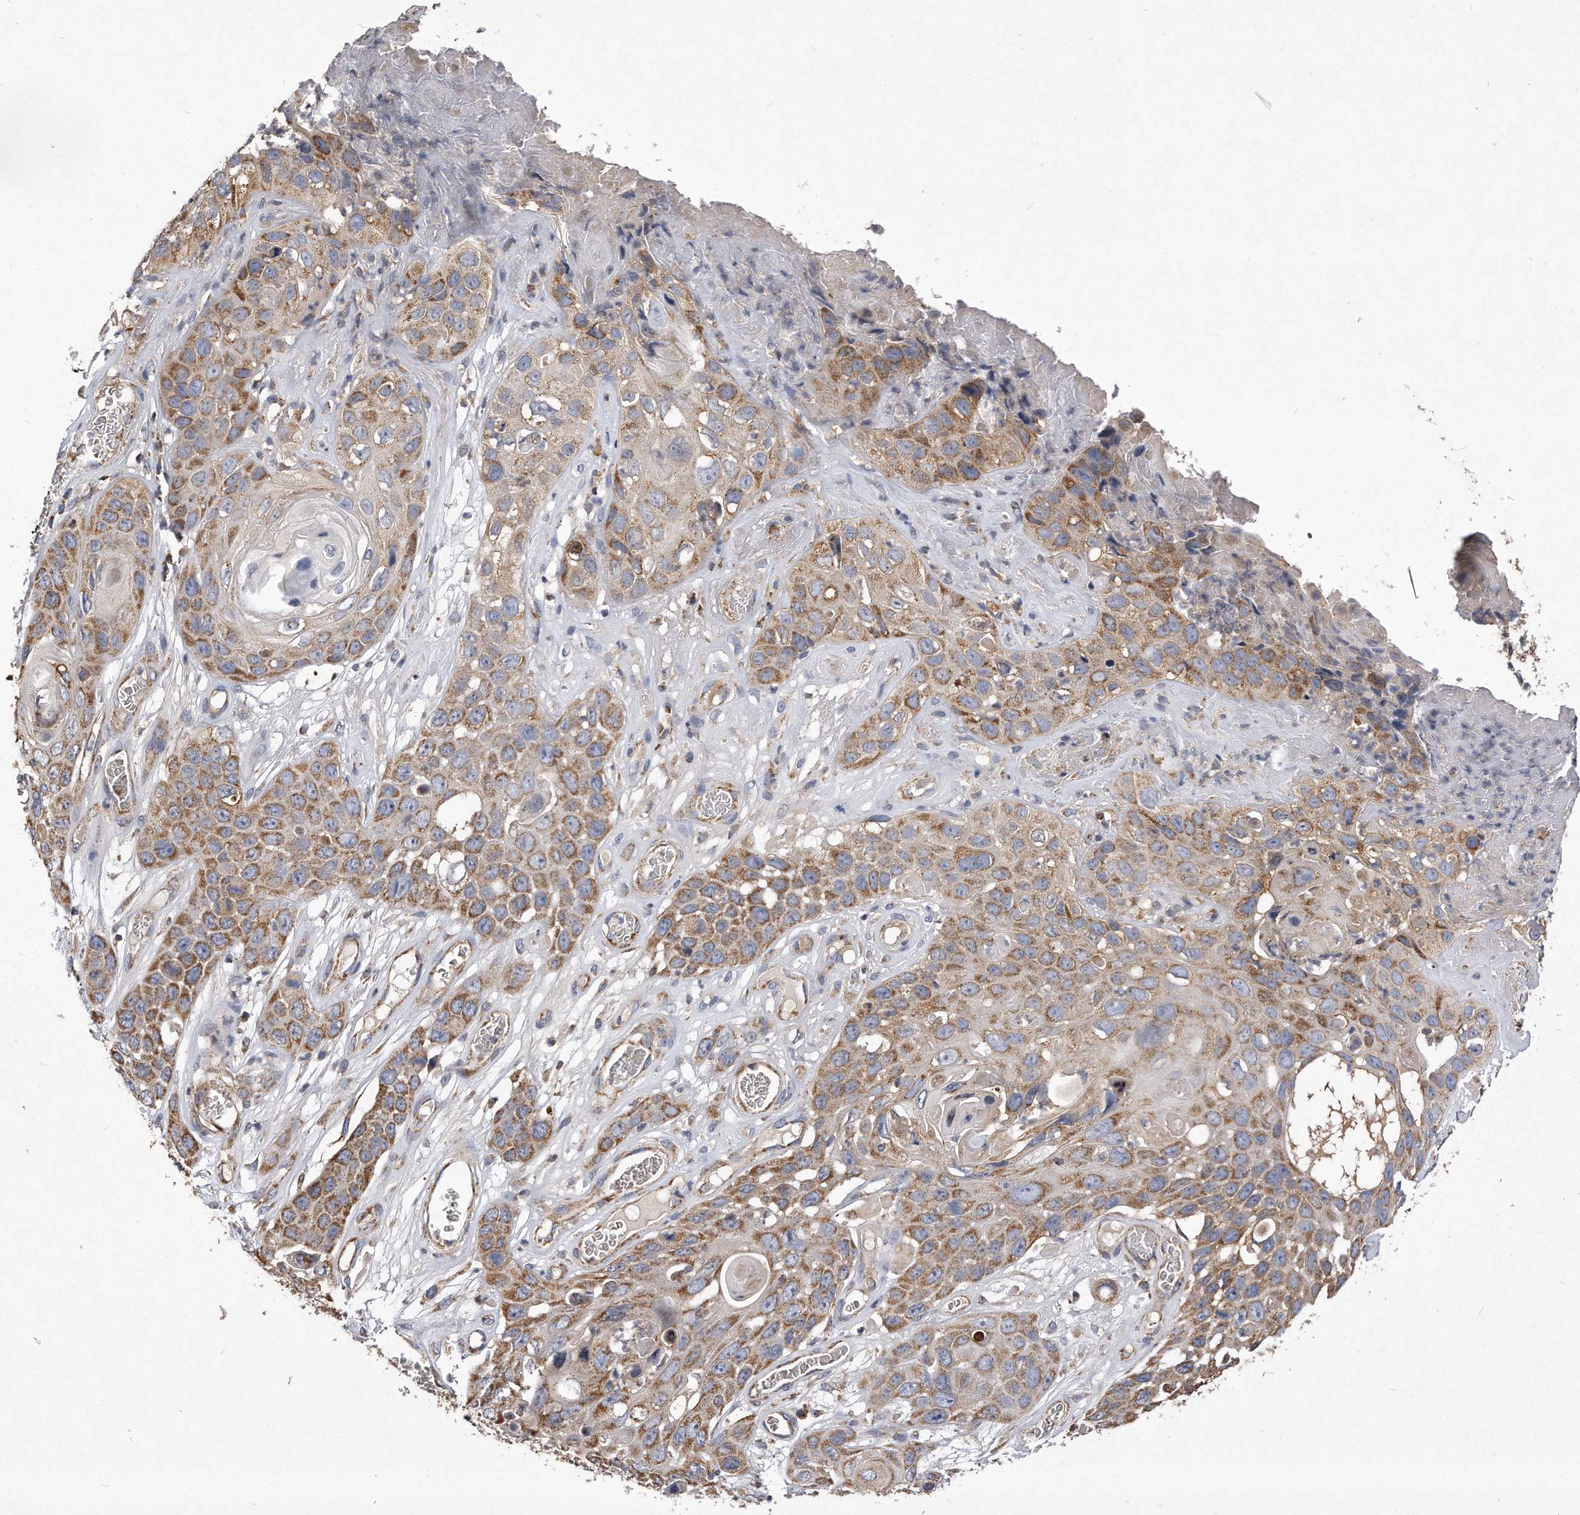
{"staining": {"intensity": "moderate", "quantity": ">75%", "location": "cytoplasmic/membranous"}, "tissue": "skin cancer", "cell_type": "Tumor cells", "image_type": "cancer", "snomed": [{"axis": "morphology", "description": "Squamous cell carcinoma, NOS"}, {"axis": "topography", "description": "Skin"}], "caption": "A high-resolution image shows immunohistochemistry staining of squamous cell carcinoma (skin), which reveals moderate cytoplasmic/membranous expression in approximately >75% of tumor cells.", "gene": "PPP5C", "patient": {"sex": "male", "age": 55}}